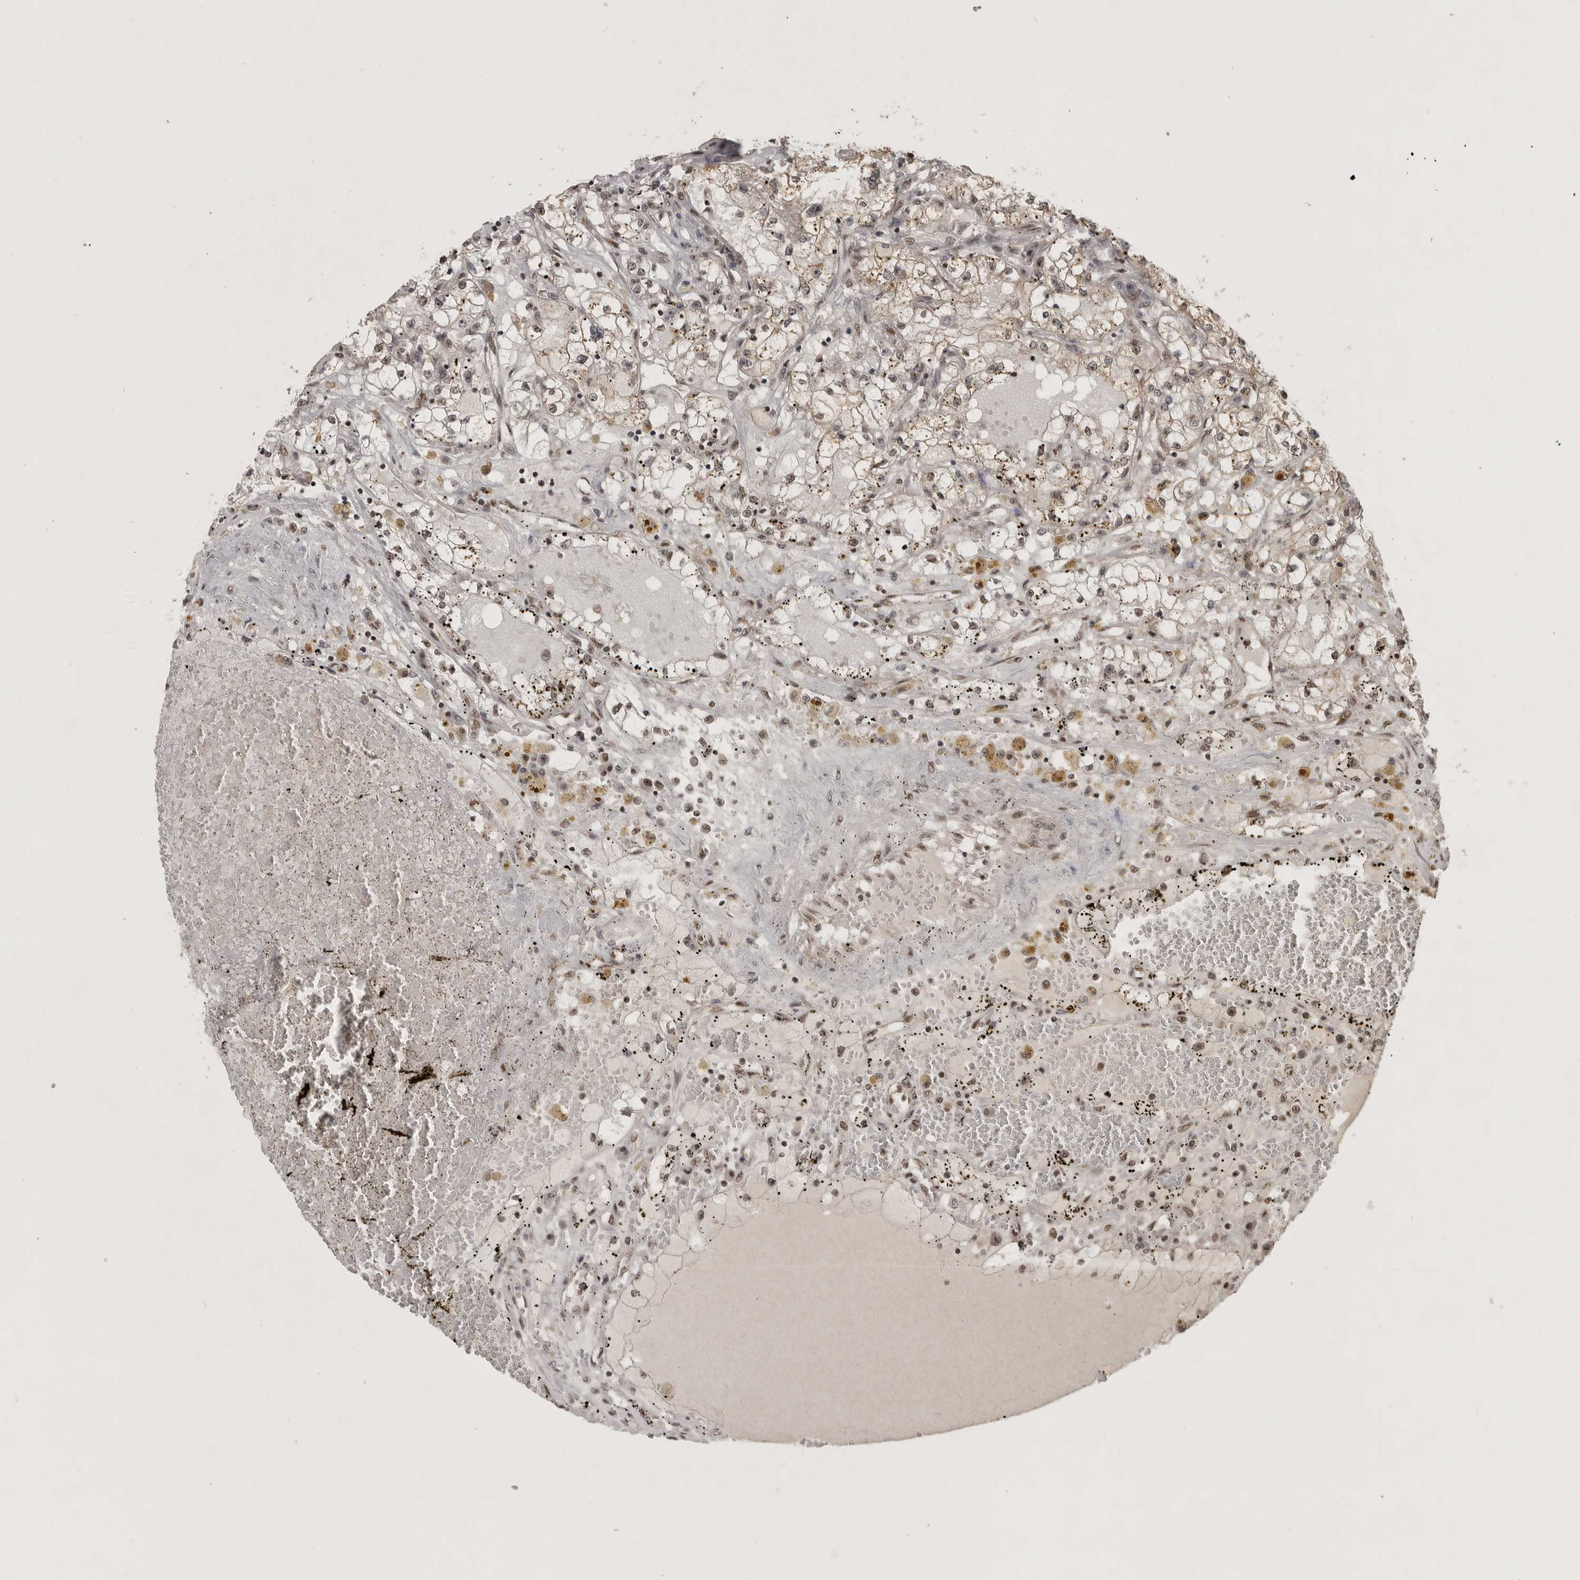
{"staining": {"intensity": "moderate", "quantity": ">75%", "location": "nuclear"}, "tissue": "renal cancer", "cell_type": "Tumor cells", "image_type": "cancer", "snomed": [{"axis": "morphology", "description": "Adenocarcinoma, NOS"}, {"axis": "topography", "description": "Kidney"}], "caption": "Protein expression analysis of human renal cancer (adenocarcinoma) reveals moderate nuclear positivity in approximately >75% of tumor cells. (Brightfield microscopy of DAB IHC at high magnification).", "gene": "CBLL1", "patient": {"sex": "male", "age": 56}}